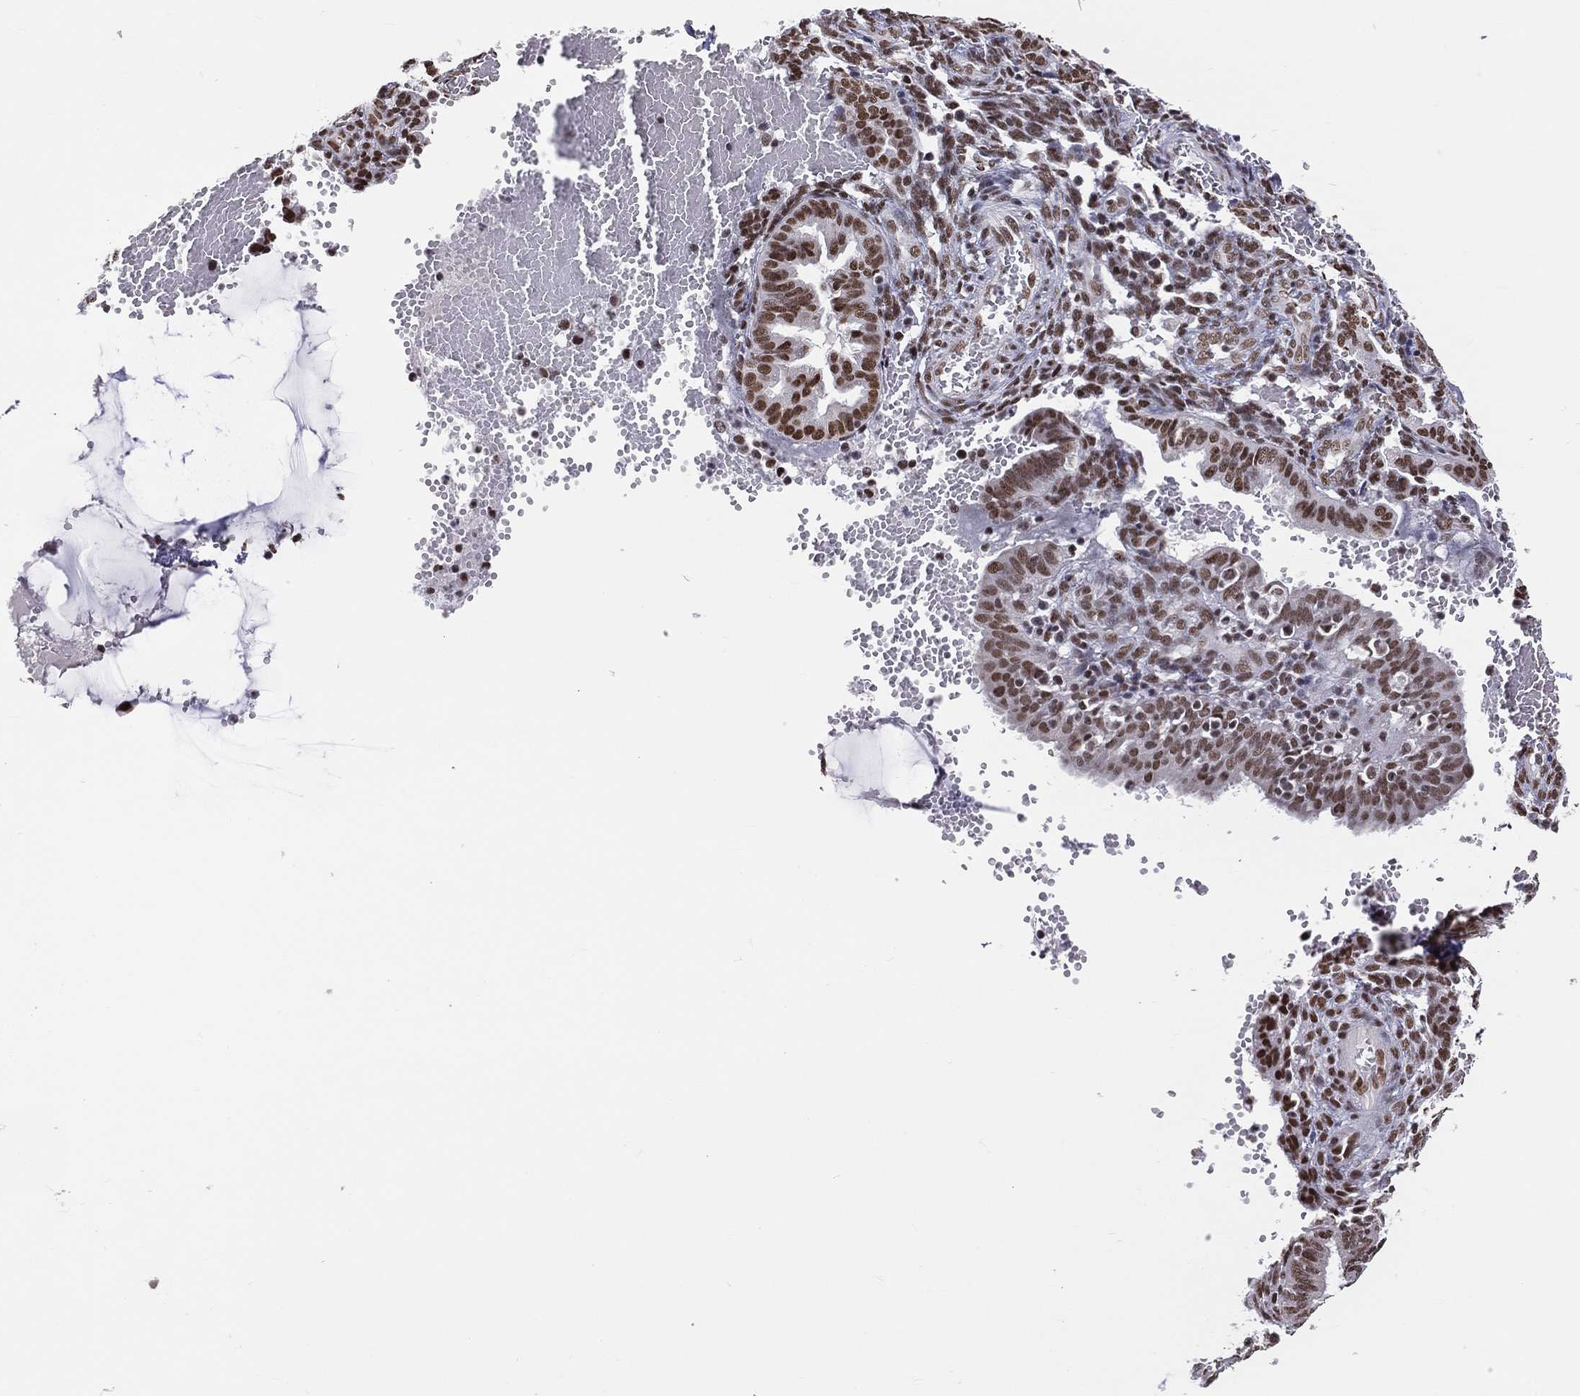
{"staining": {"intensity": "moderate", "quantity": ">75%", "location": "nuclear"}, "tissue": "endometrium", "cell_type": "Cells in endometrial stroma", "image_type": "normal", "snomed": [{"axis": "morphology", "description": "Normal tissue, NOS"}, {"axis": "topography", "description": "Endometrium"}], "caption": "A brown stain highlights moderate nuclear positivity of a protein in cells in endometrial stroma of unremarkable endometrium.", "gene": "ZNF7", "patient": {"sex": "female", "age": 42}}